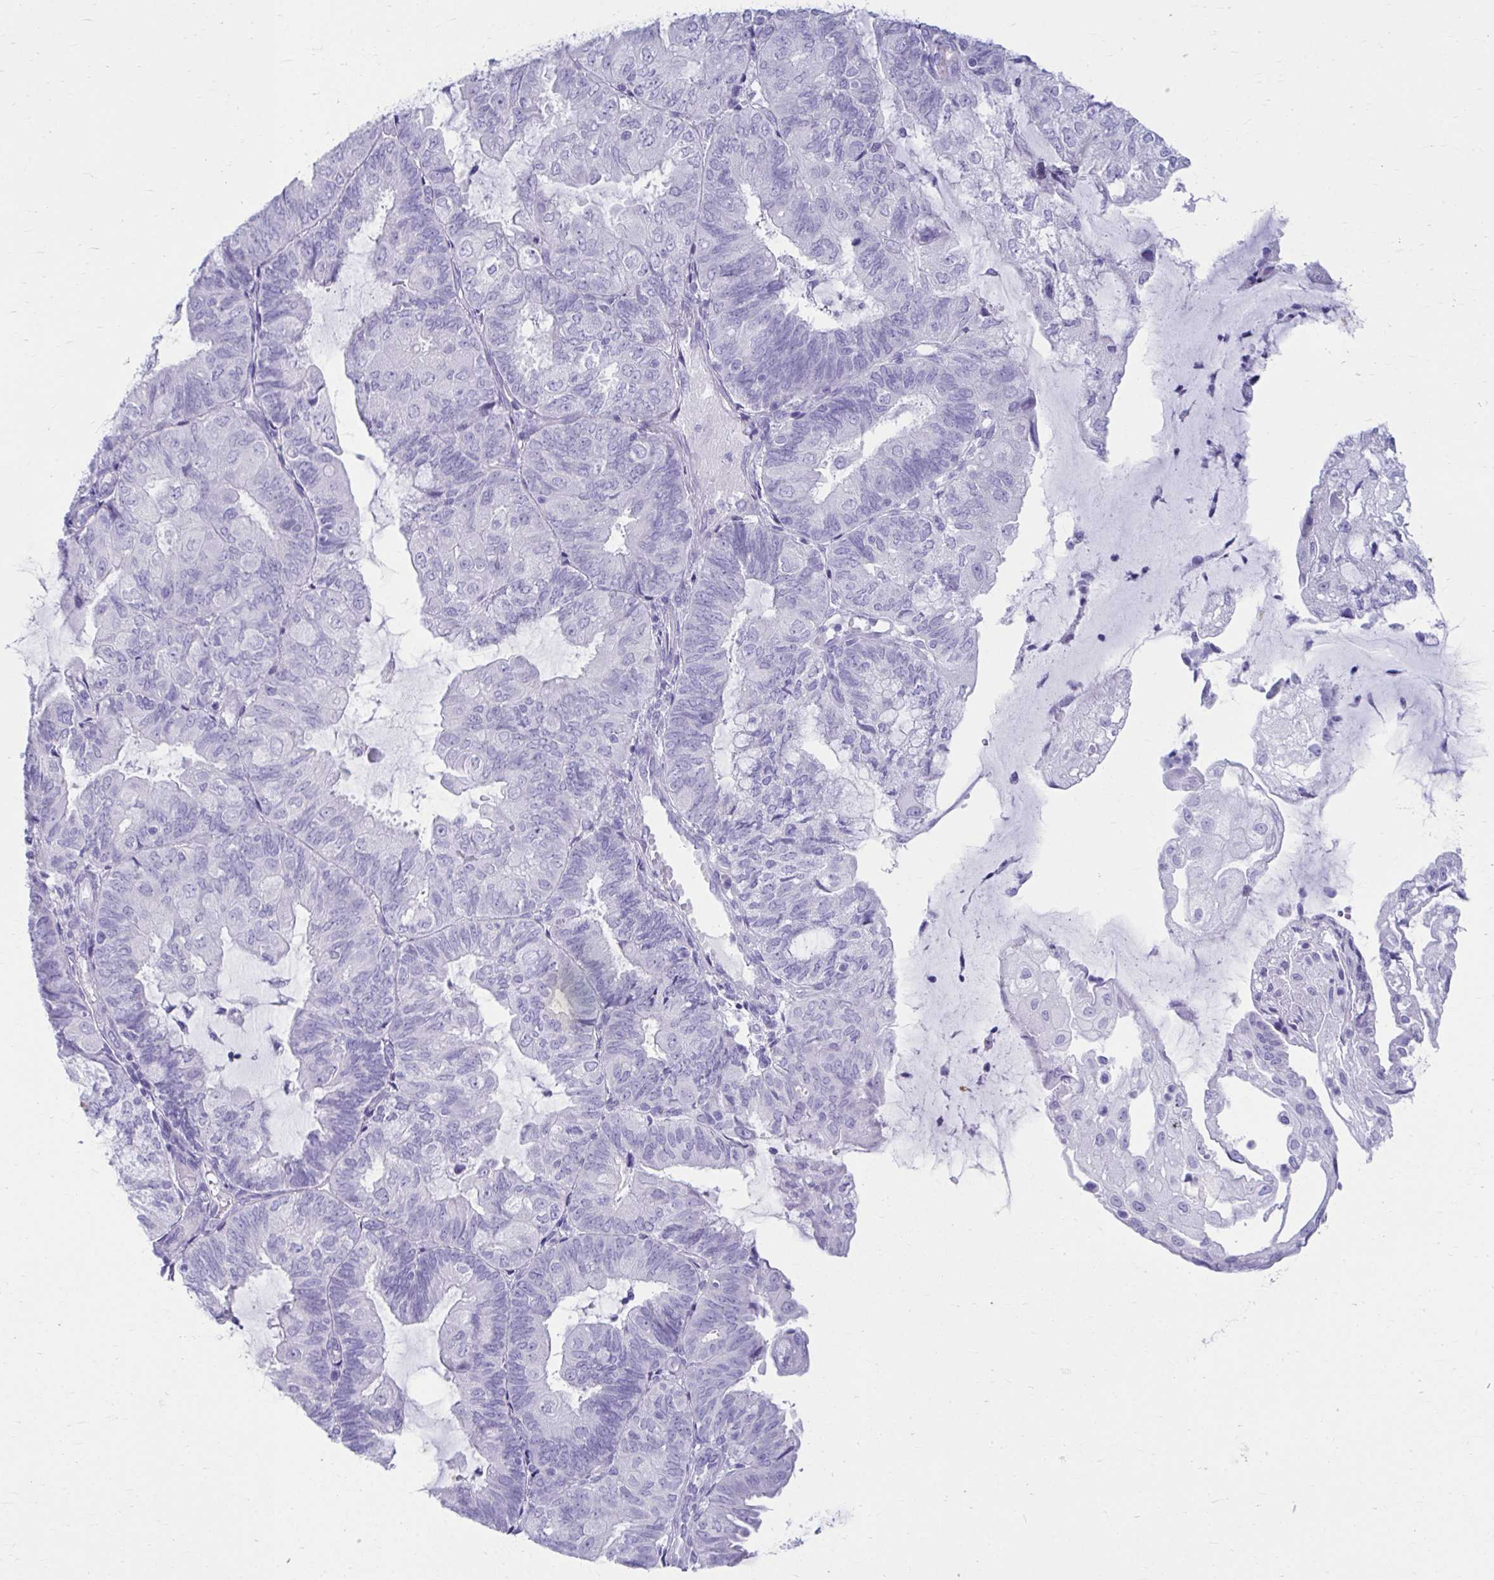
{"staining": {"intensity": "negative", "quantity": "none", "location": "none"}, "tissue": "endometrial cancer", "cell_type": "Tumor cells", "image_type": "cancer", "snomed": [{"axis": "morphology", "description": "Adenocarcinoma, NOS"}, {"axis": "topography", "description": "Endometrium"}], "caption": "IHC of human endometrial adenocarcinoma shows no staining in tumor cells. (DAB (3,3'-diaminobenzidine) IHC visualized using brightfield microscopy, high magnification).", "gene": "ATP4B", "patient": {"sex": "female", "age": 81}}